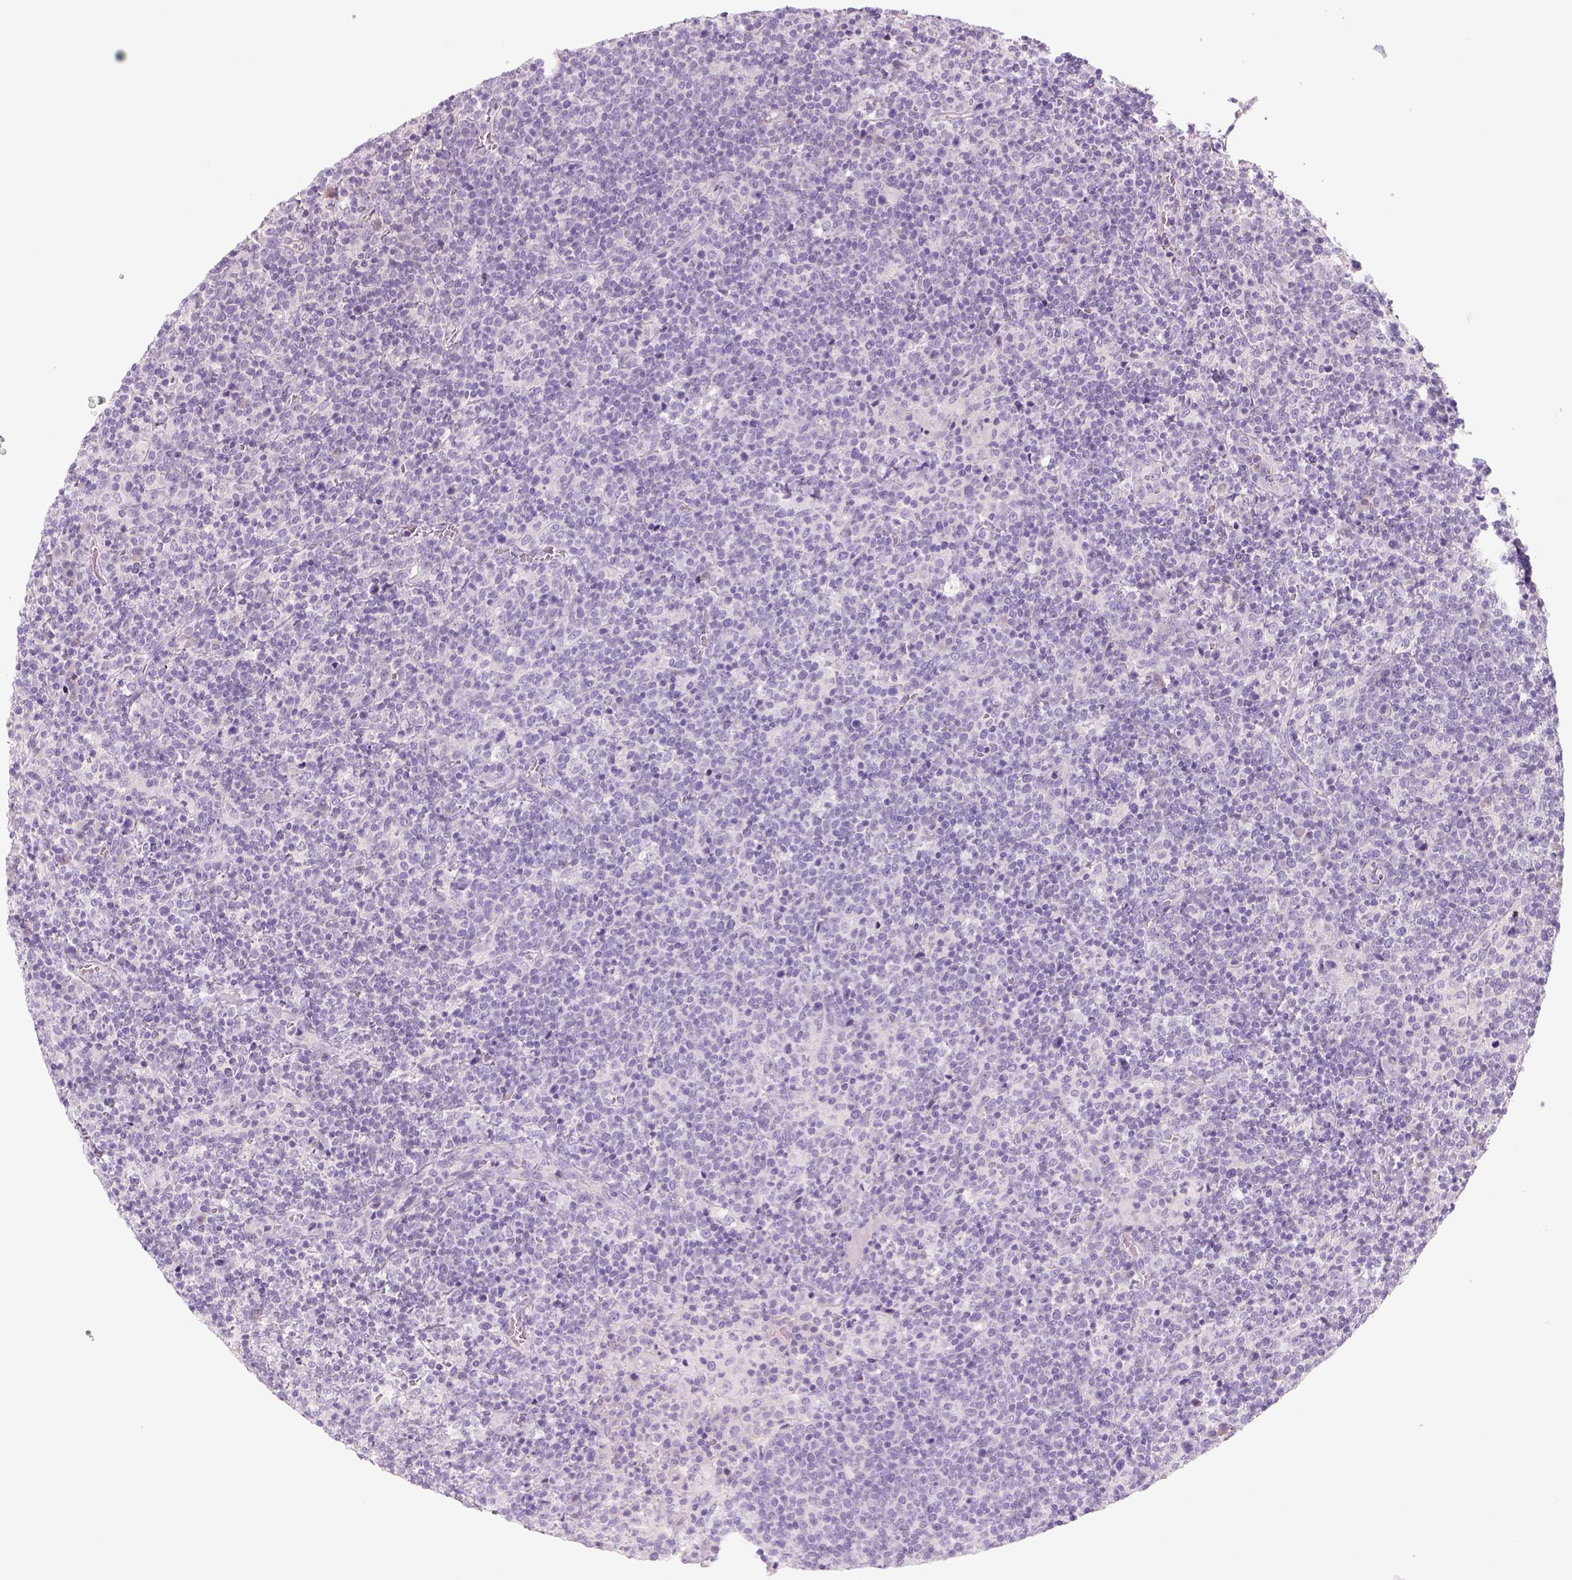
{"staining": {"intensity": "negative", "quantity": "none", "location": "none"}, "tissue": "lymphoma", "cell_type": "Tumor cells", "image_type": "cancer", "snomed": [{"axis": "morphology", "description": "Malignant lymphoma, non-Hodgkin's type, High grade"}, {"axis": "topography", "description": "Lymph node"}], "caption": "Tumor cells are negative for brown protein staining in malignant lymphoma, non-Hodgkin's type (high-grade).", "gene": "KRT25", "patient": {"sex": "male", "age": 61}}